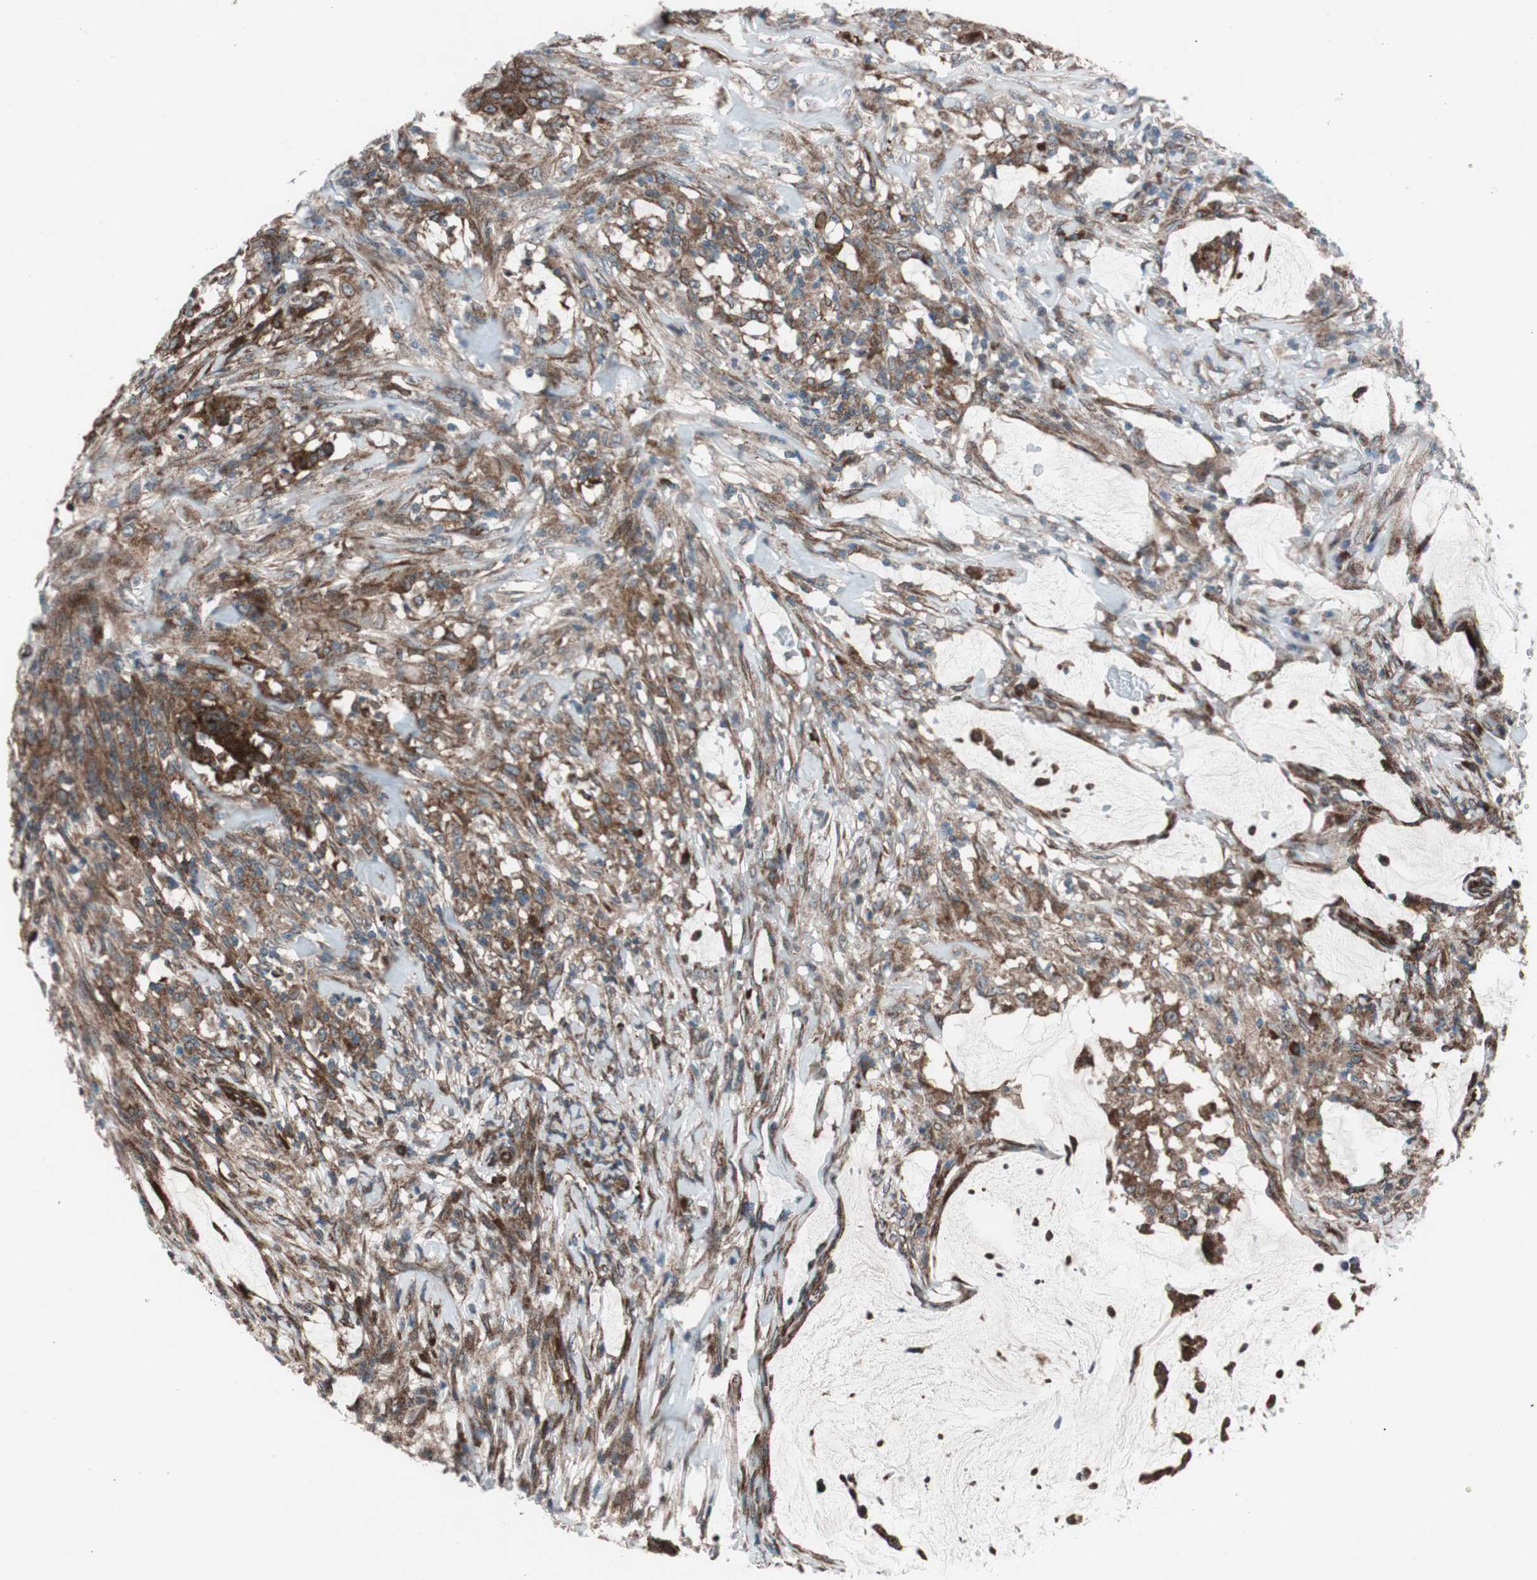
{"staining": {"intensity": "strong", "quantity": ">75%", "location": "cytoplasmic/membranous"}, "tissue": "colorectal cancer", "cell_type": "Tumor cells", "image_type": "cancer", "snomed": [{"axis": "morphology", "description": "Adenocarcinoma, NOS"}, {"axis": "topography", "description": "Colon"}], "caption": "Brown immunohistochemical staining in colorectal cancer exhibits strong cytoplasmic/membranous positivity in approximately >75% of tumor cells. The protein of interest is shown in brown color, while the nuclei are stained blue.", "gene": "CCL14", "patient": {"sex": "male", "age": 45}}